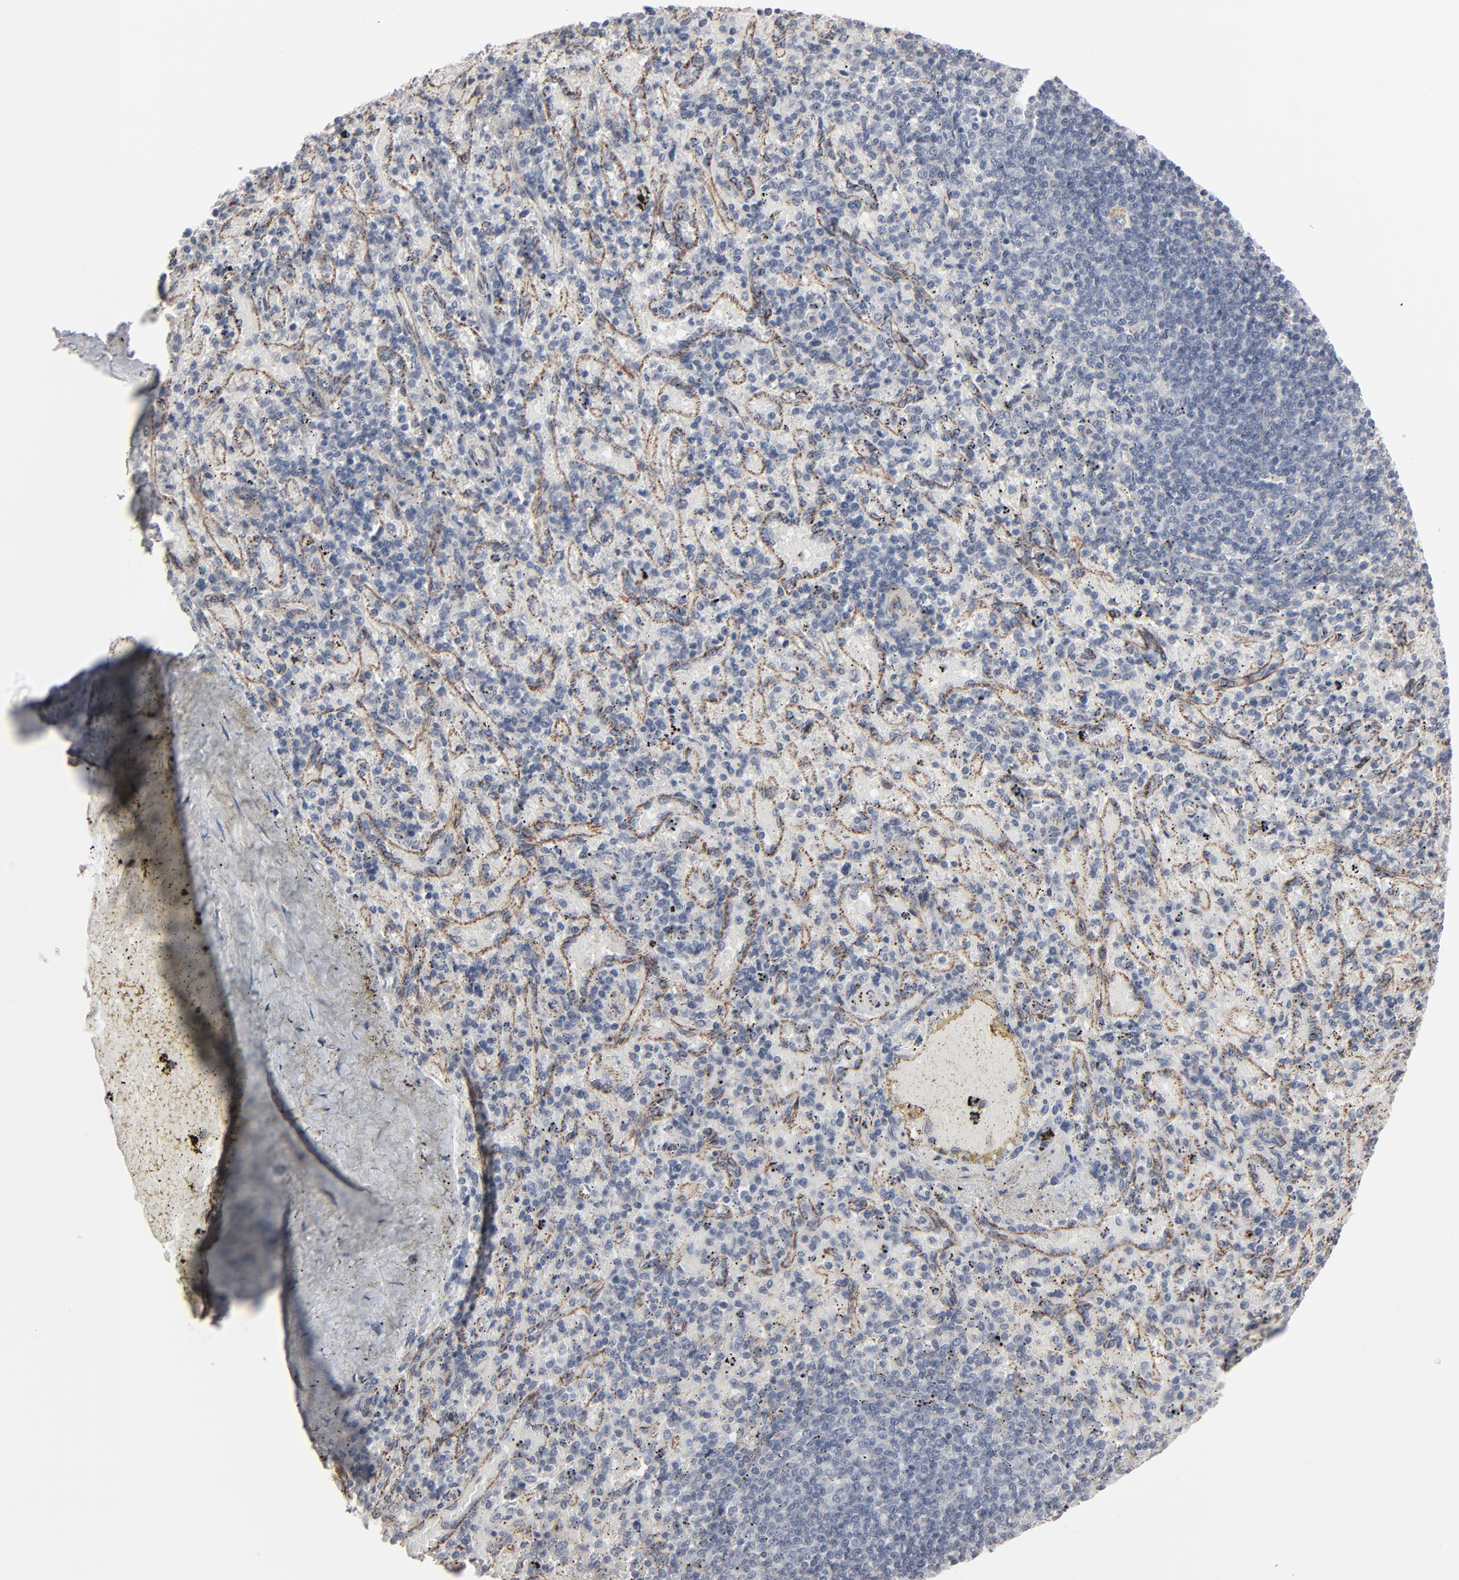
{"staining": {"intensity": "weak", "quantity": "25%-75%", "location": "cytoplasmic/membranous"}, "tissue": "spleen", "cell_type": "Cells in red pulp", "image_type": "normal", "snomed": [{"axis": "morphology", "description": "Normal tissue, NOS"}, {"axis": "topography", "description": "Spleen"}], "caption": "This image exhibits immunohistochemistry (IHC) staining of normal spleen, with low weak cytoplasmic/membranous expression in about 25%-75% of cells in red pulp.", "gene": "CTNND1", "patient": {"sex": "female", "age": 43}}